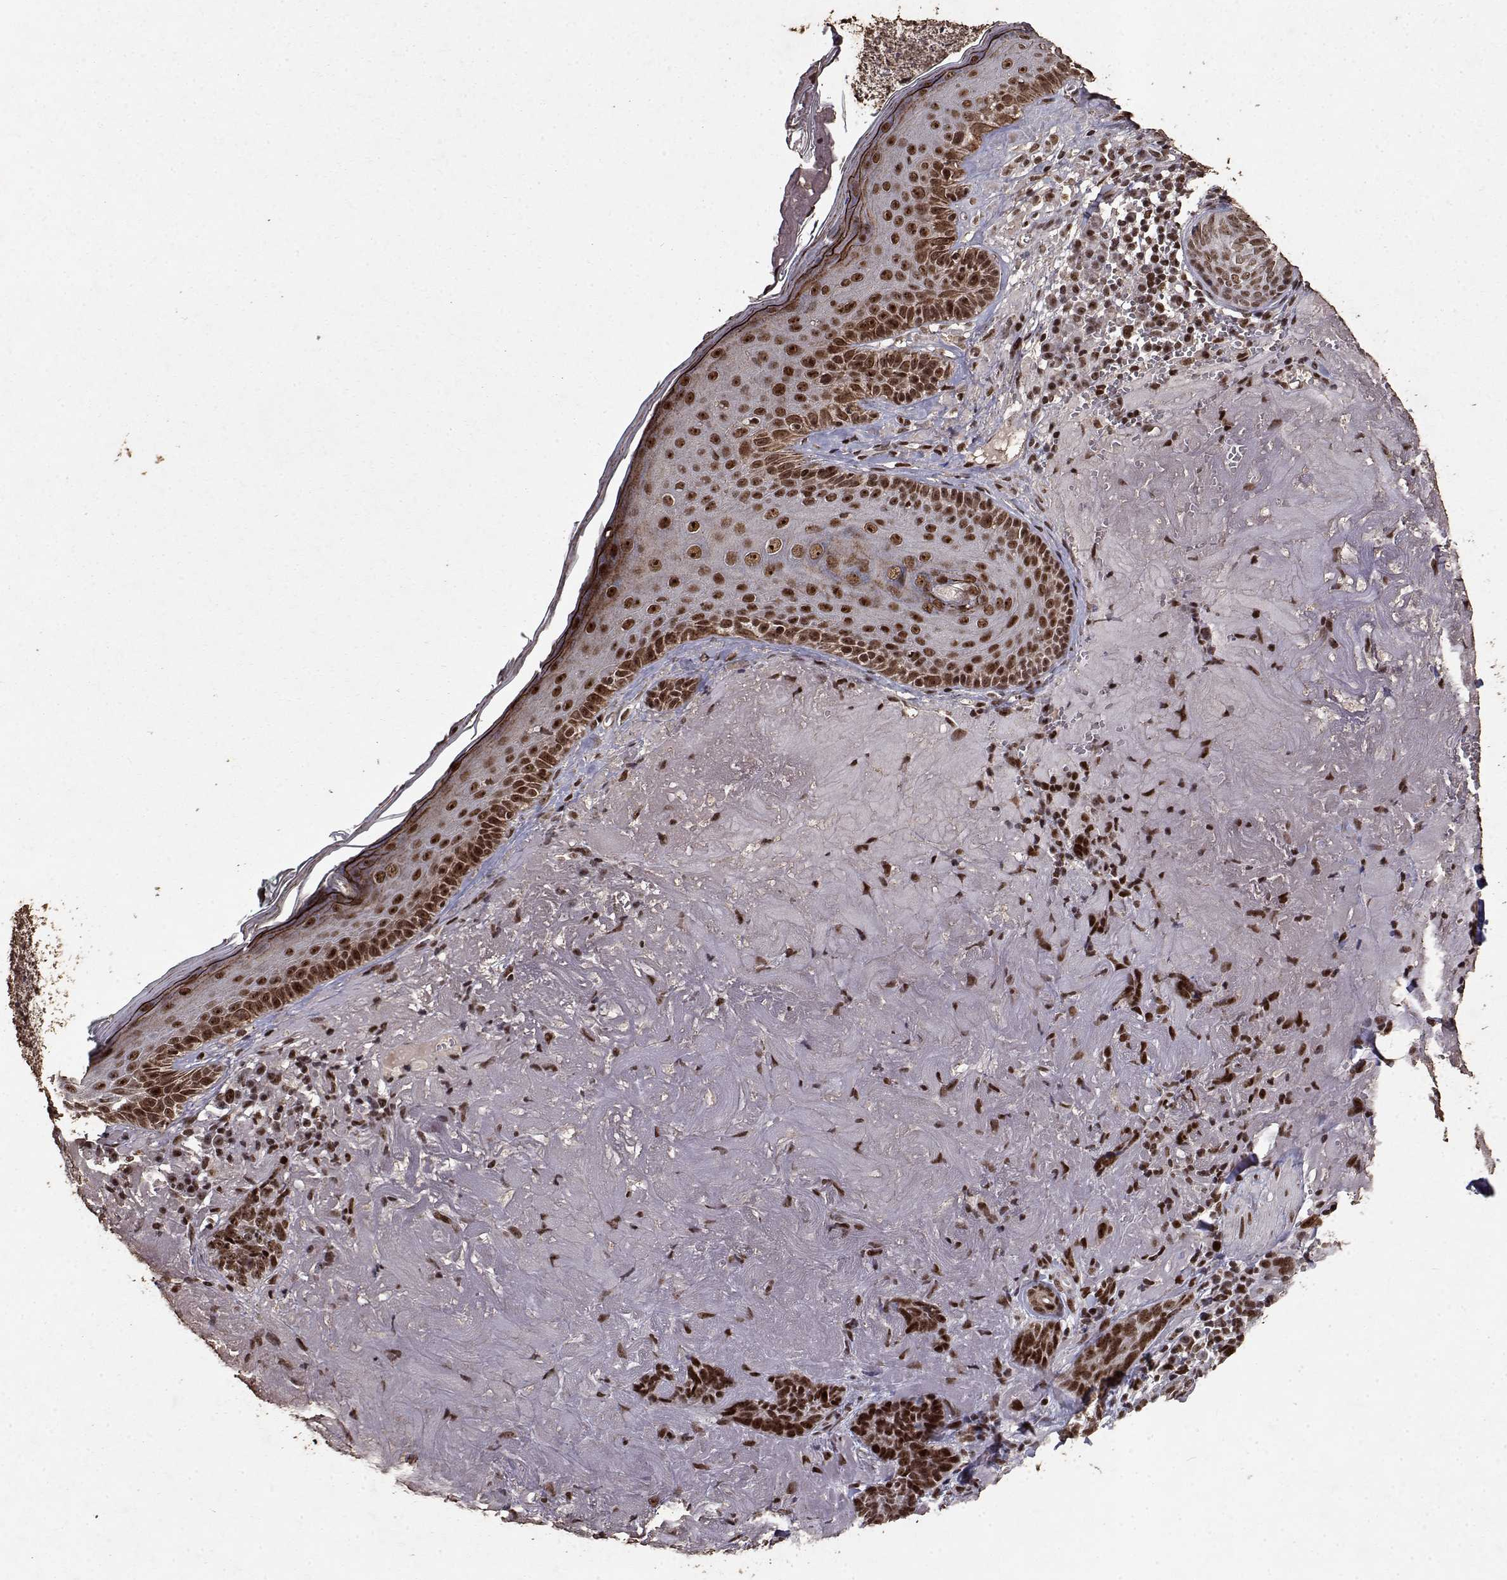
{"staining": {"intensity": "strong", "quantity": ">75%", "location": "nuclear"}, "tissue": "skin cancer", "cell_type": "Tumor cells", "image_type": "cancer", "snomed": [{"axis": "morphology", "description": "Basal cell carcinoma"}, {"axis": "topography", "description": "Skin"}, {"axis": "topography", "description": "Skin of face"}], "caption": "Skin cancer stained for a protein exhibits strong nuclear positivity in tumor cells.", "gene": "TOE1", "patient": {"sex": "female", "age": 95}}